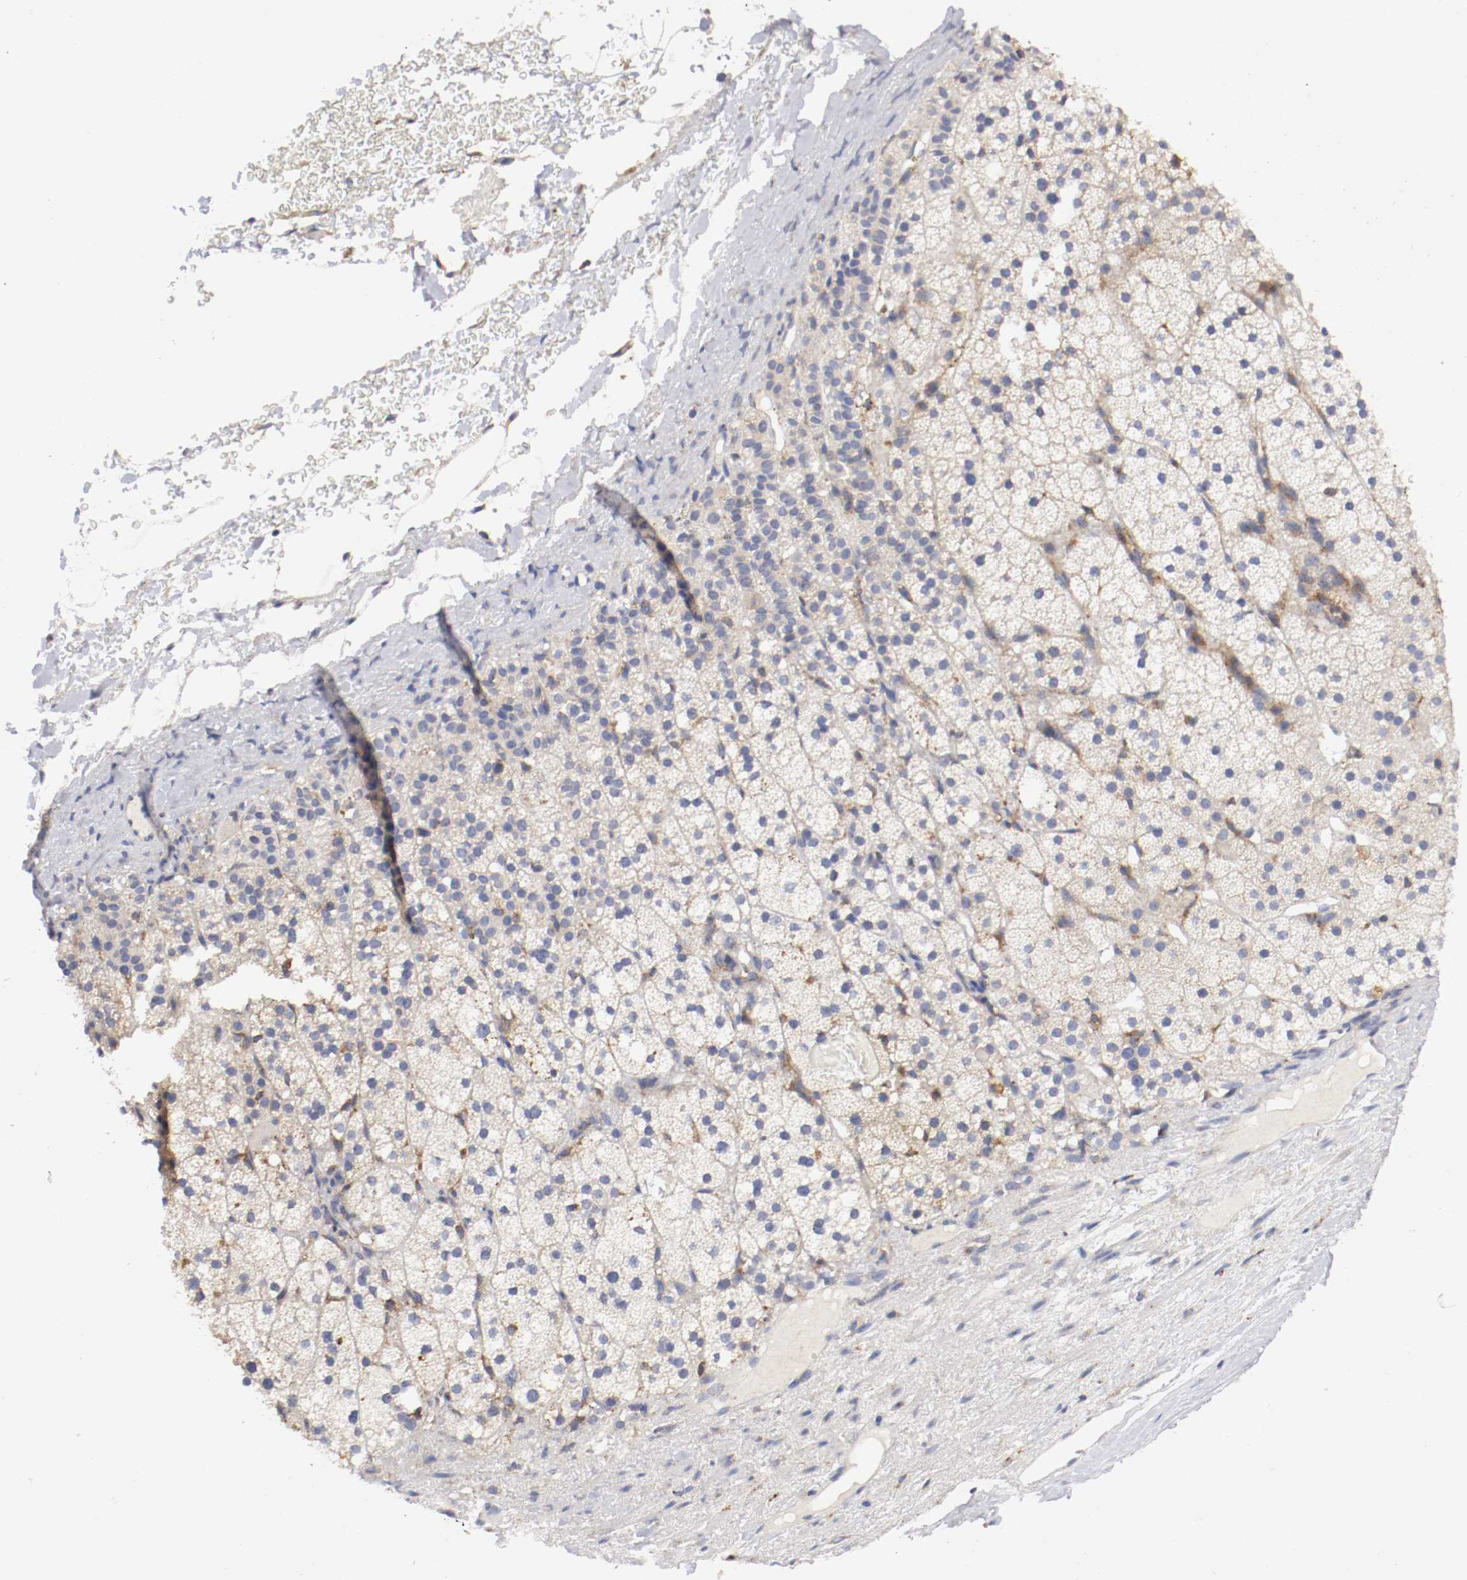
{"staining": {"intensity": "moderate", "quantity": "25%-75%", "location": "cytoplasmic/membranous"}, "tissue": "adrenal gland", "cell_type": "Glandular cells", "image_type": "normal", "snomed": [{"axis": "morphology", "description": "Normal tissue, NOS"}, {"axis": "topography", "description": "Adrenal gland"}], "caption": "Glandular cells display medium levels of moderate cytoplasmic/membranous staining in about 25%-75% of cells in unremarkable adrenal gland. The staining was performed using DAB (3,3'-diaminobenzidine) to visualize the protein expression in brown, while the nuclei were stained in blue with hematoxylin (Magnification: 20x).", "gene": "TRAF2", "patient": {"sex": "male", "age": 35}}